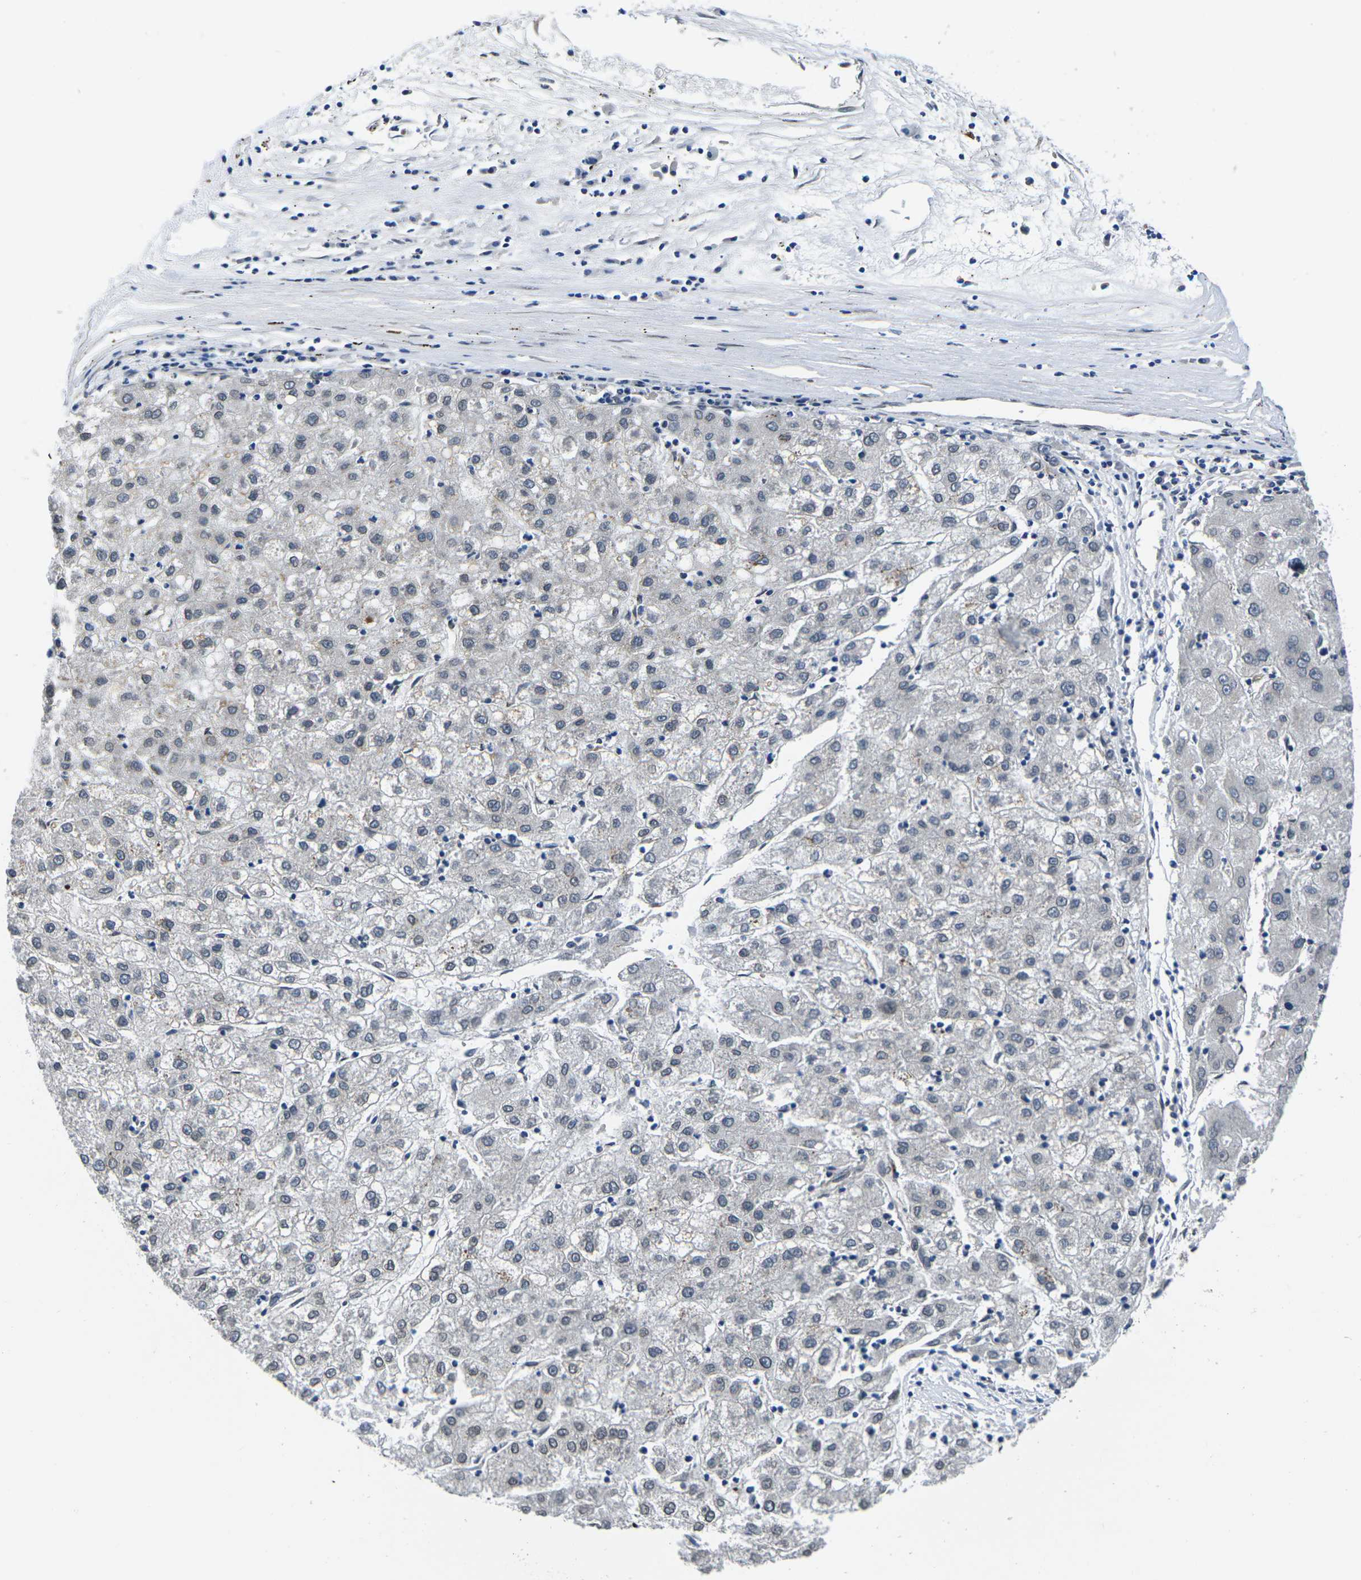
{"staining": {"intensity": "negative", "quantity": "none", "location": "none"}, "tissue": "liver cancer", "cell_type": "Tumor cells", "image_type": "cancer", "snomed": [{"axis": "morphology", "description": "Carcinoma, Hepatocellular, NOS"}, {"axis": "topography", "description": "Liver"}], "caption": "This is an immunohistochemistry (IHC) image of human hepatocellular carcinoma (liver). There is no positivity in tumor cells.", "gene": "SNX10", "patient": {"sex": "male", "age": 72}}